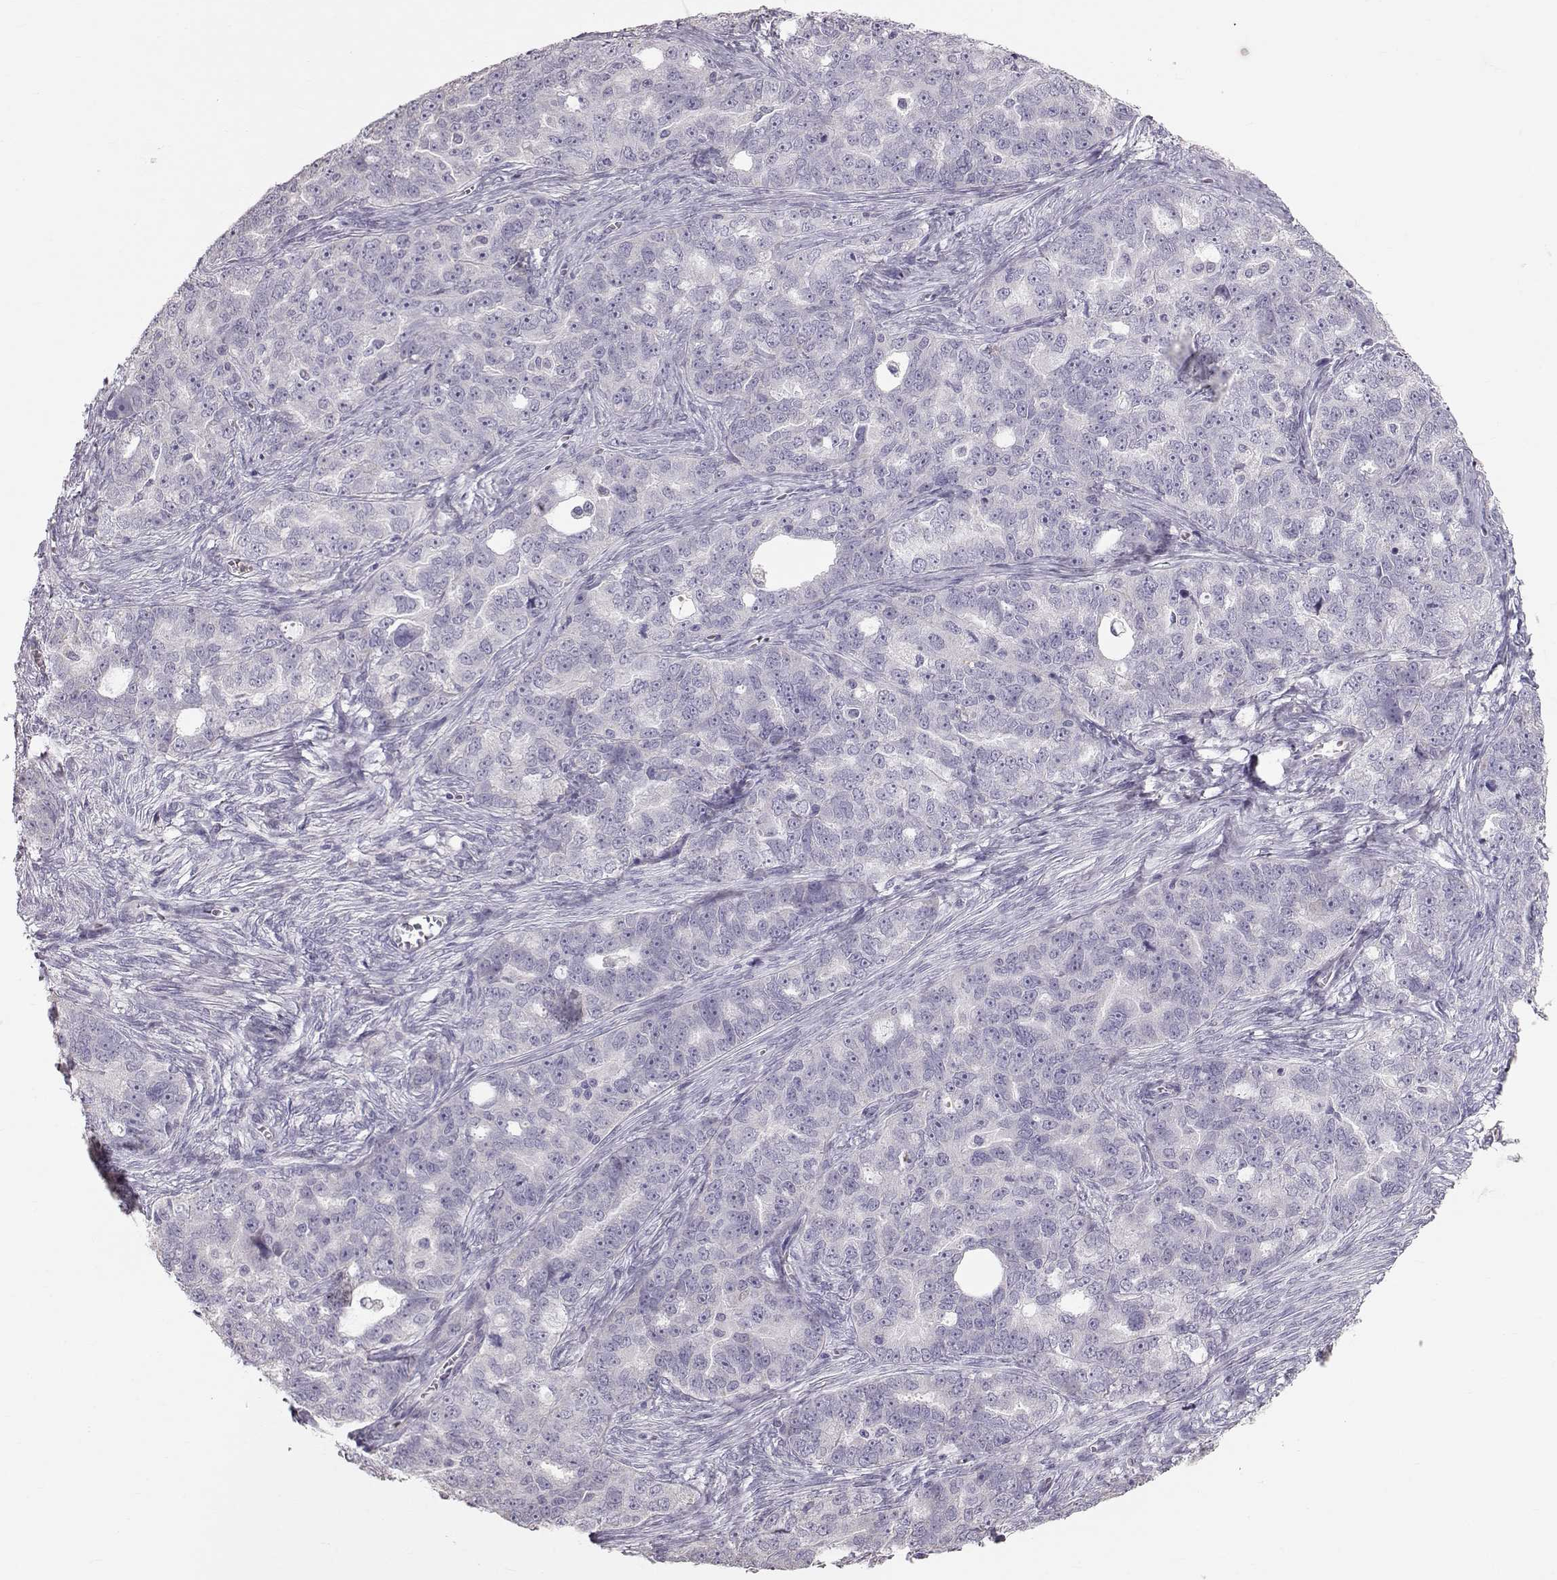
{"staining": {"intensity": "negative", "quantity": "none", "location": "none"}, "tissue": "ovarian cancer", "cell_type": "Tumor cells", "image_type": "cancer", "snomed": [{"axis": "morphology", "description": "Cystadenocarcinoma, serous, NOS"}, {"axis": "topography", "description": "Ovary"}], "caption": "Immunohistochemistry image of neoplastic tissue: ovarian serous cystadenocarcinoma stained with DAB (3,3'-diaminobenzidine) demonstrates no significant protein staining in tumor cells.", "gene": "POU1F1", "patient": {"sex": "female", "age": 51}}